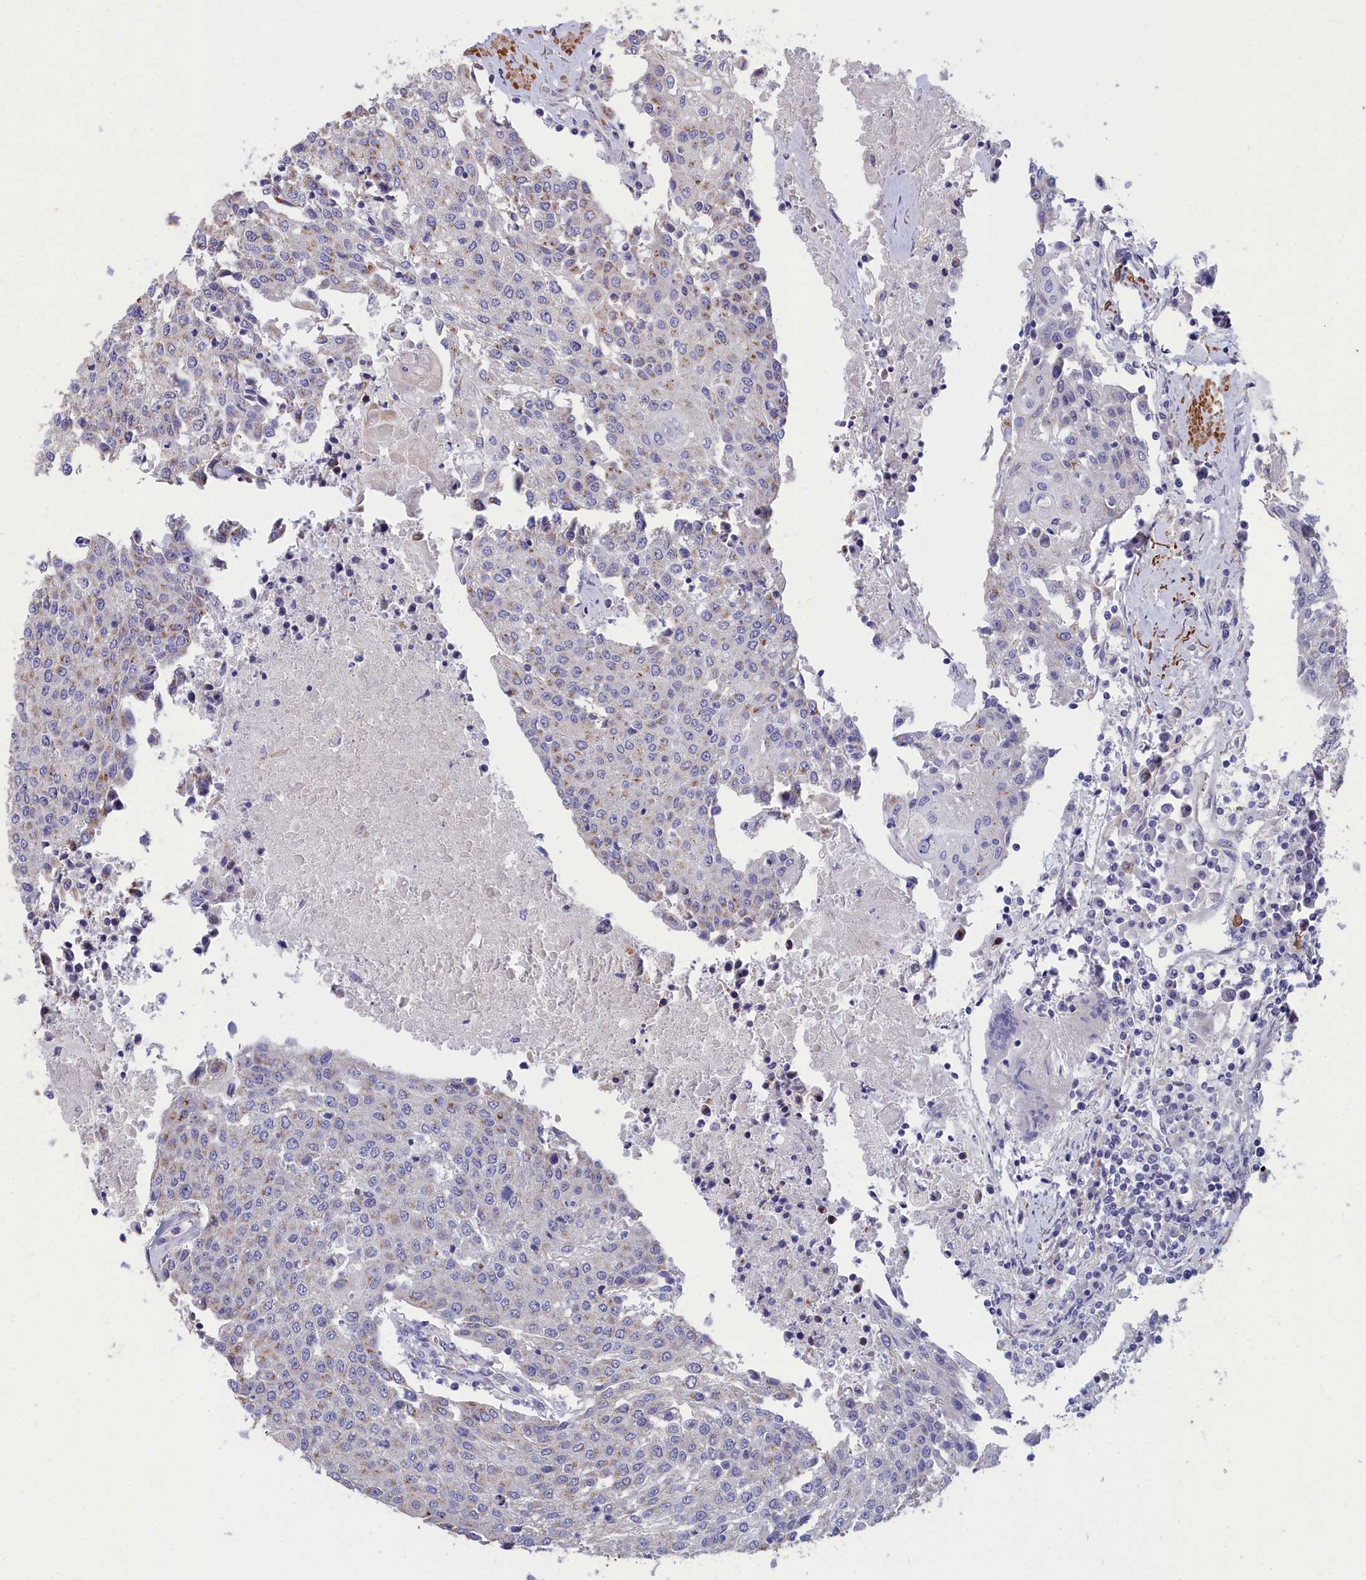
{"staining": {"intensity": "weak", "quantity": "<25%", "location": "cytoplasmic/membranous"}, "tissue": "urothelial cancer", "cell_type": "Tumor cells", "image_type": "cancer", "snomed": [{"axis": "morphology", "description": "Urothelial carcinoma, High grade"}, {"axis": "topography", "description": "Urinary bladder"}], "caption": "Immunohistochemistry histopathology image of neoplastic tissue: human urothelial cancer stained with DAB (3,3'-diaminobenzidine) exhibits no significant protein staining in tumor cells.", "gene": "TUBGCP4", "patient": {"sex": "female", "age": 85}}